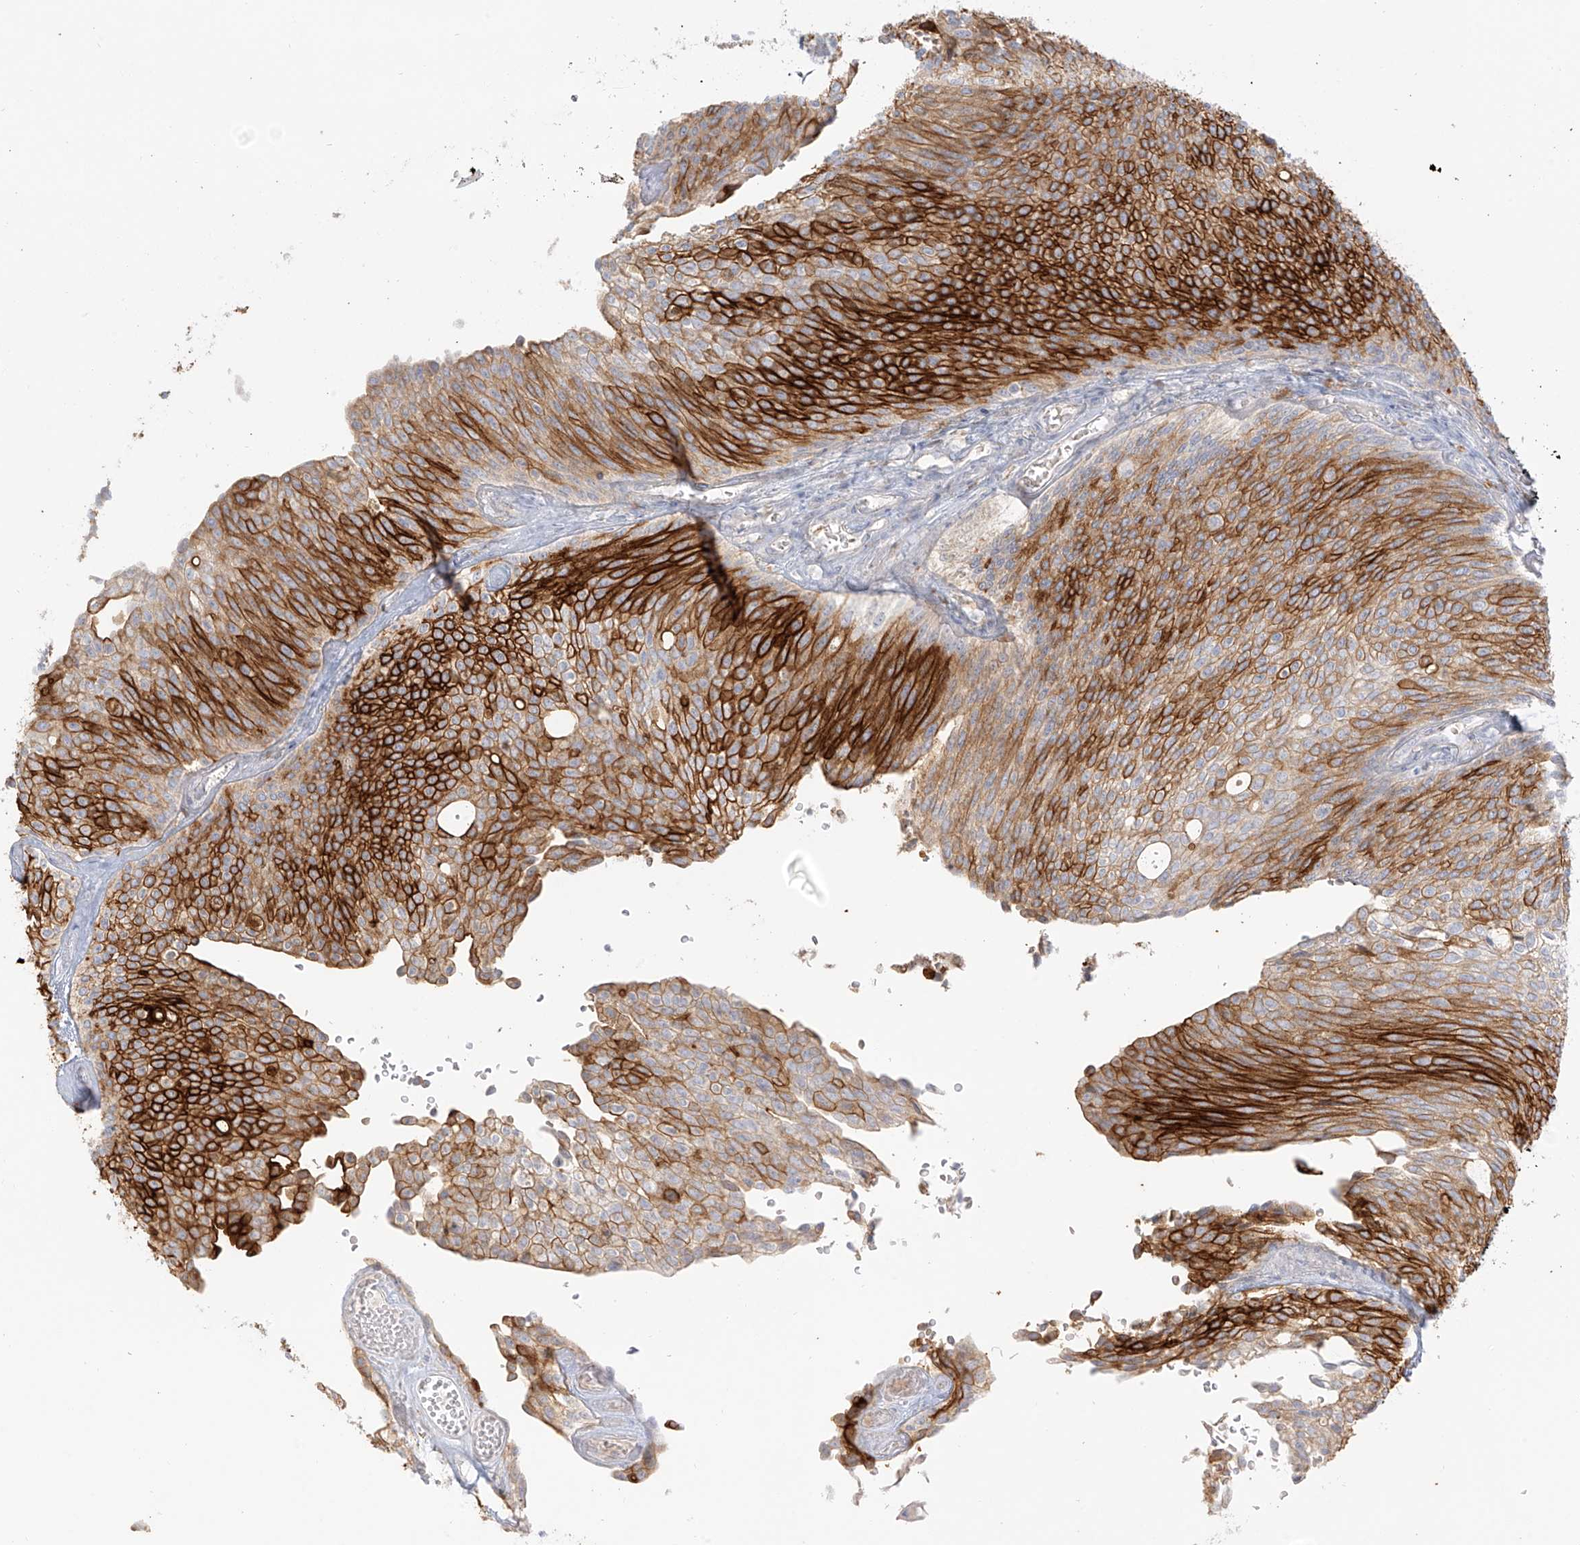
{"staining": {"intensity": "strong", "quantity": ">75%", "location": "cytoplasmic/membranous"}, "tissue": "urothelial cancer", "cell_type": "Tumor cells", "image_type": "cancer", "snomed": [{"axis": "morphology", "description": "Urothelial carcinoma, Low grade"}, {"axis": "topography", "description": "Urinary bladder"}], "caption": "An image of urothelial cancer stained for a protein displays strong cytoplasmic/membranous brown staining in tumor cells.", "gene": "UPK1B", "patient": {"sex": "female", "age": 79}}